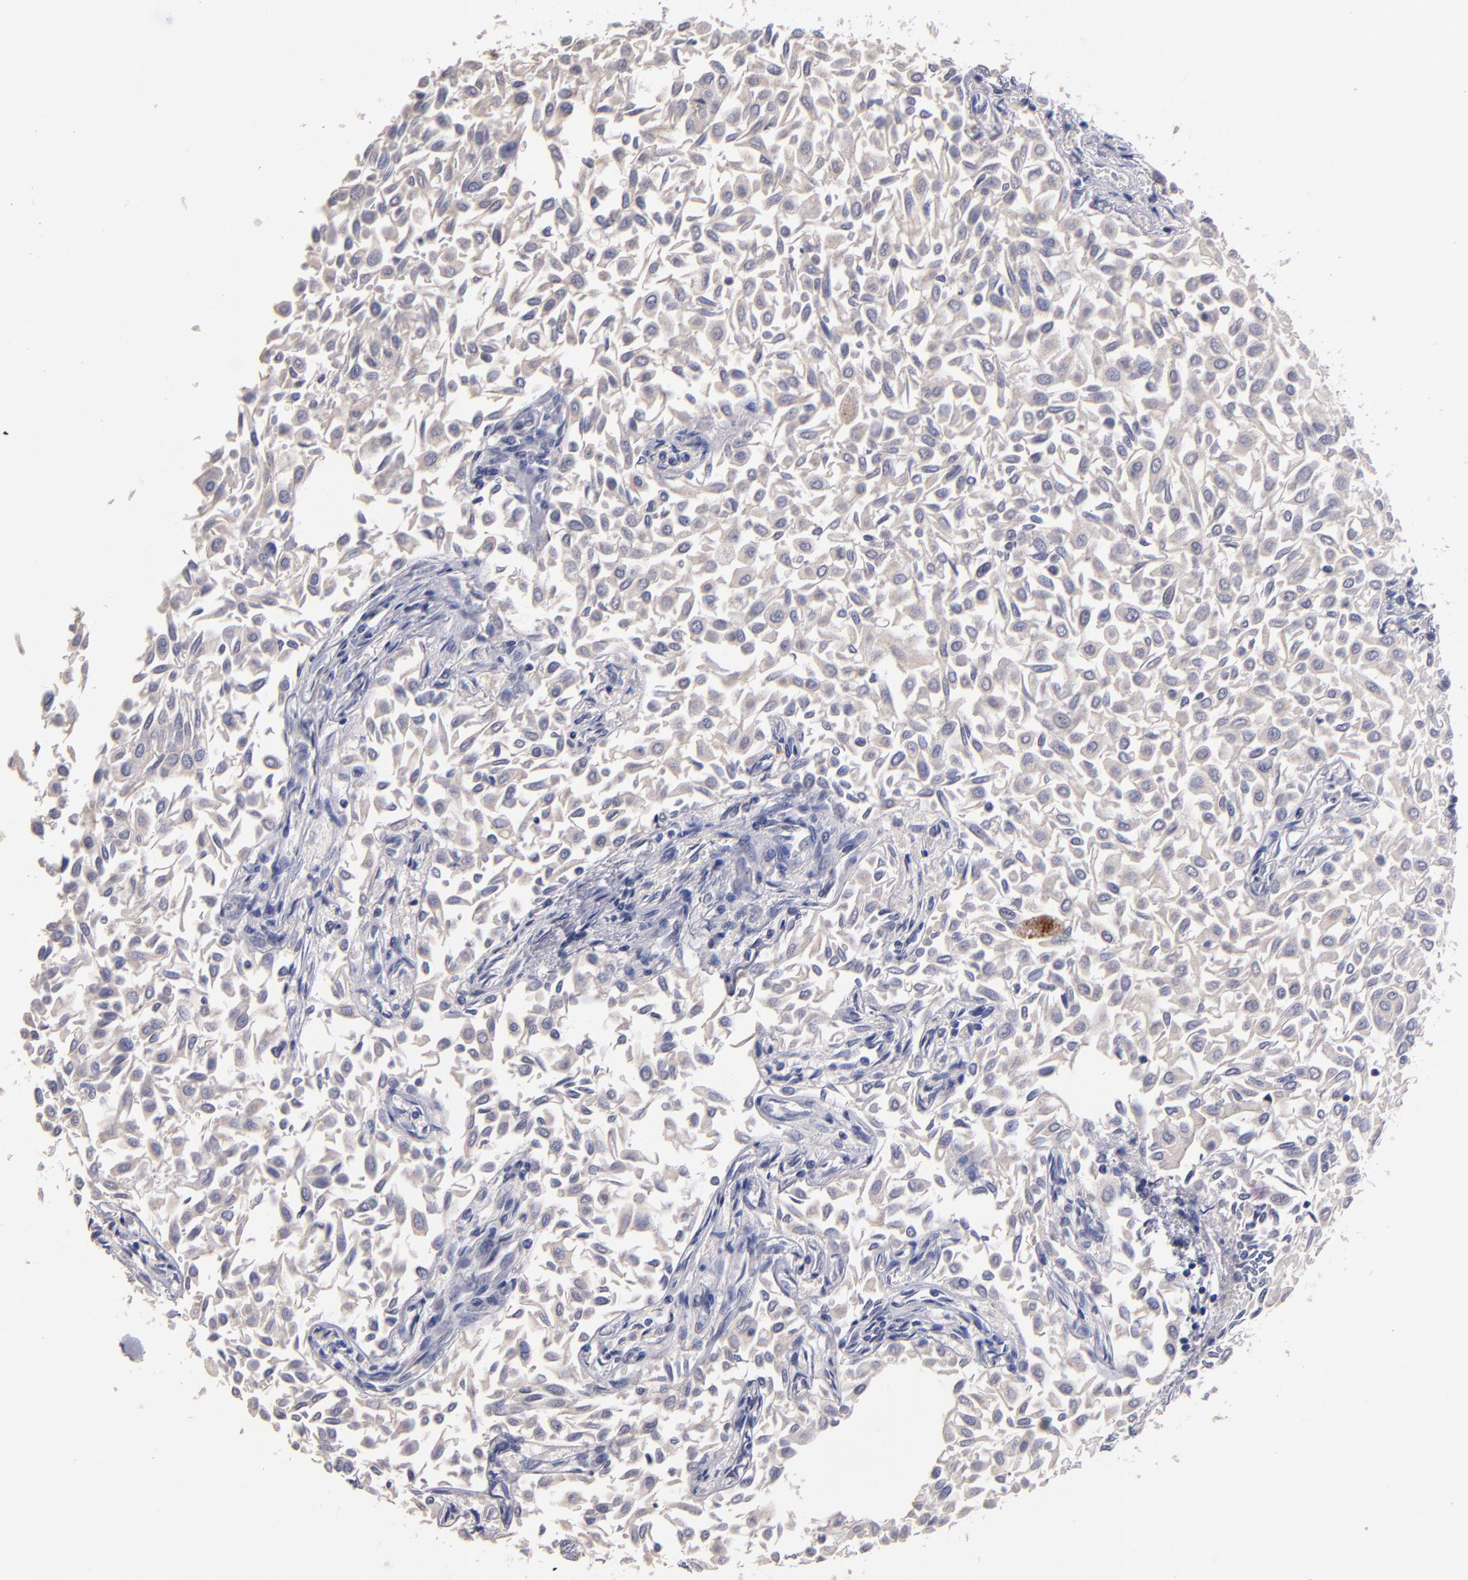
{"staining": {"intensity": "negative", "quantity": "none", "location": "none"}, "tissue": "urothelial cancer", "cell_type": "Tumor cells", "image_type": "cancer", "snomed": [{"axis": "morphology", "description": "Urothelial carcinoma, Low grade"}, {"axis": "topography", "description": "Urinary bladder"}], "caption": "Tumor cells show no significant protein positivity in urothelial carcinoma (low-grade).", "gene": "MAGEE1", "patient": {"sex": "male", "age": 64}}